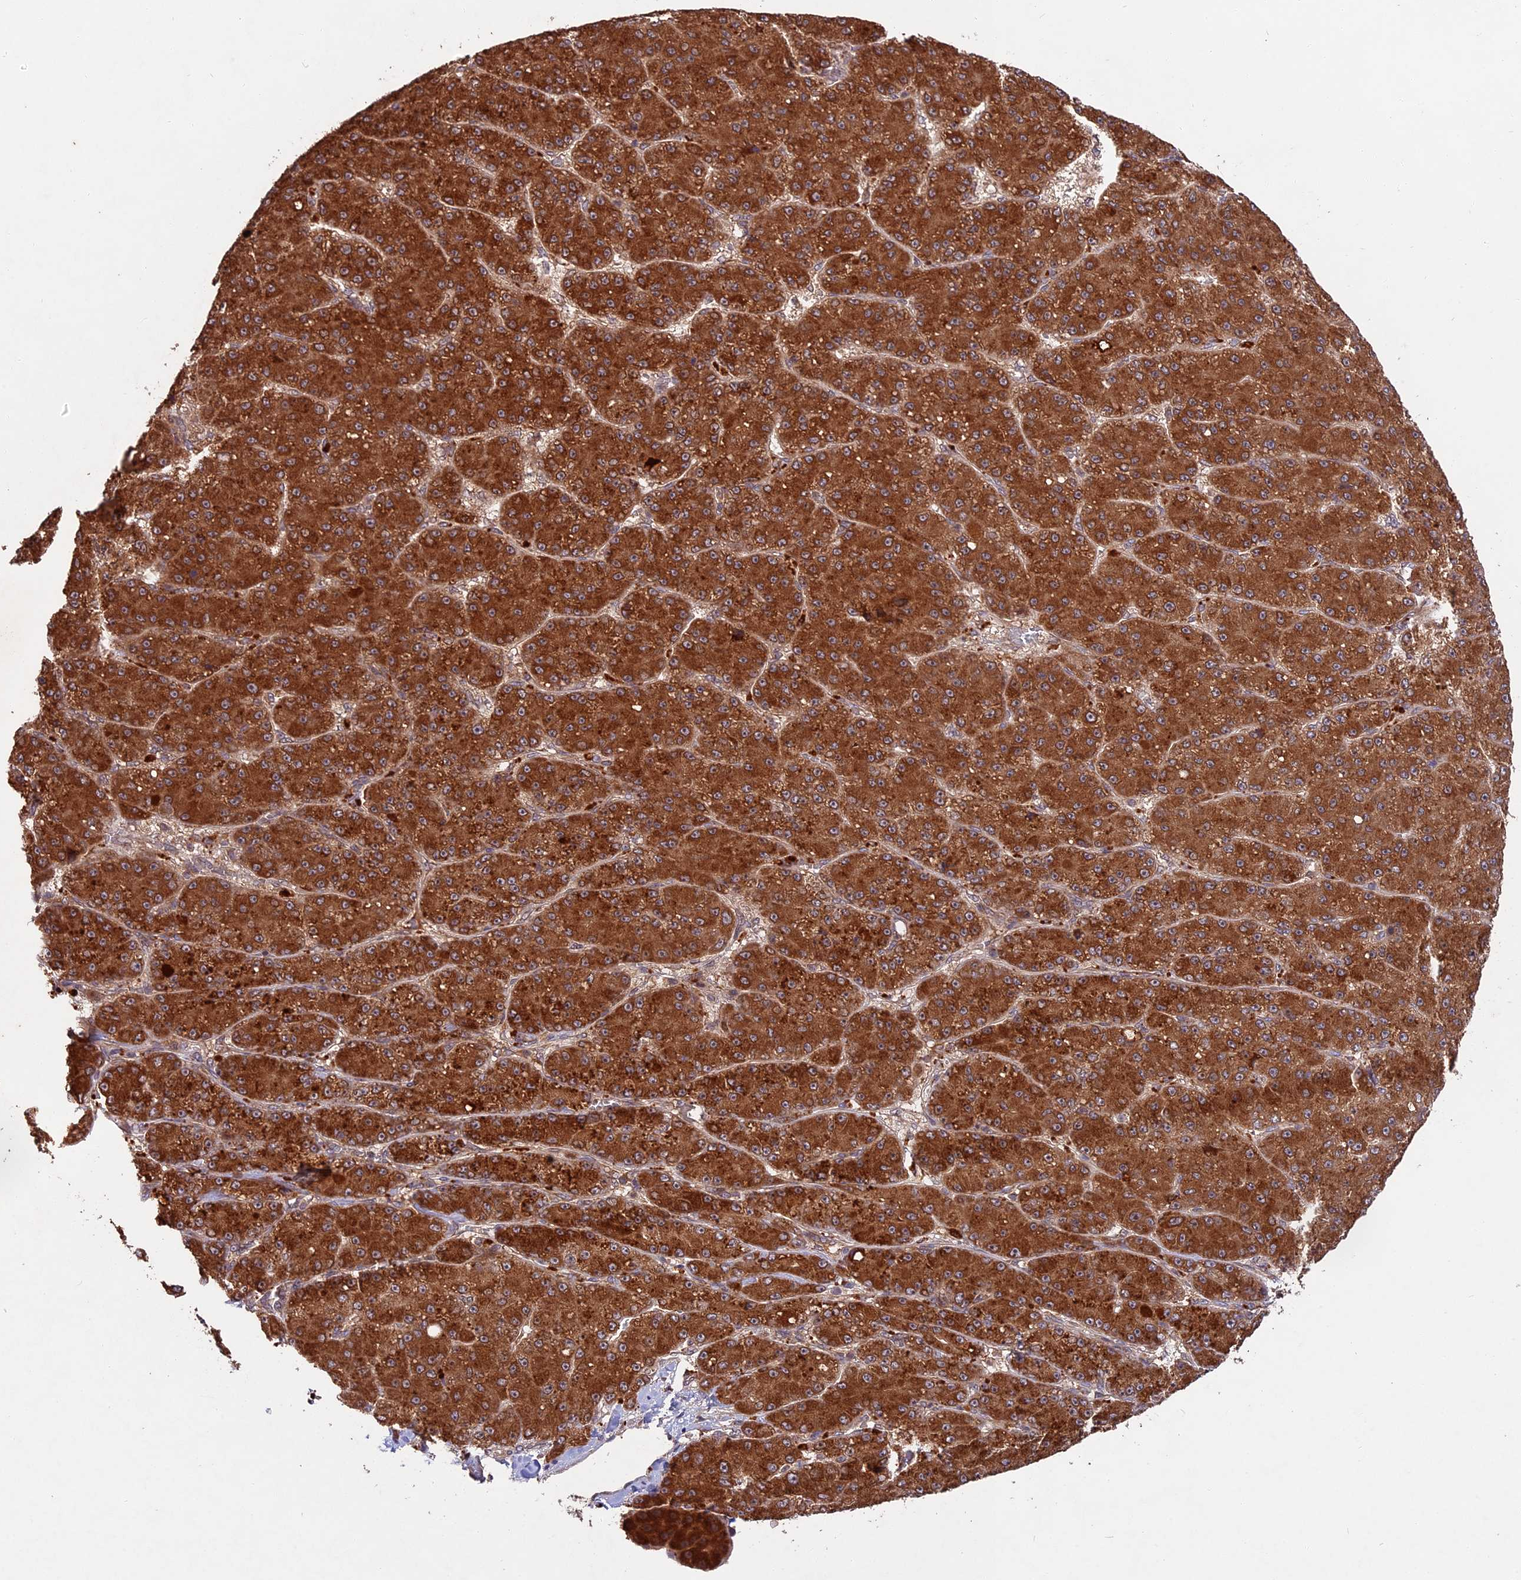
{"staining": {"intensity": "strong", "quantity": ">75%", "location": "cytoplasmic/membranous"}, "tissue": "liver cancer", "cell_type": "Tumor cells", "image_type": "cancer", "snomed": [{"axis": "morphology", "description": "Carcinoma, Hepatocellular, NOS"}, {"axis": "topography", "description": "Liver"}], "caption": "High-power microscopy captured an immunohistochemistry image of liver cancer, revealing strong cytoplasmic/membranous staining in about >75% of tumor cells.", "gene": "CHAC1", "patient": {"sex": "male", "age": 67}}